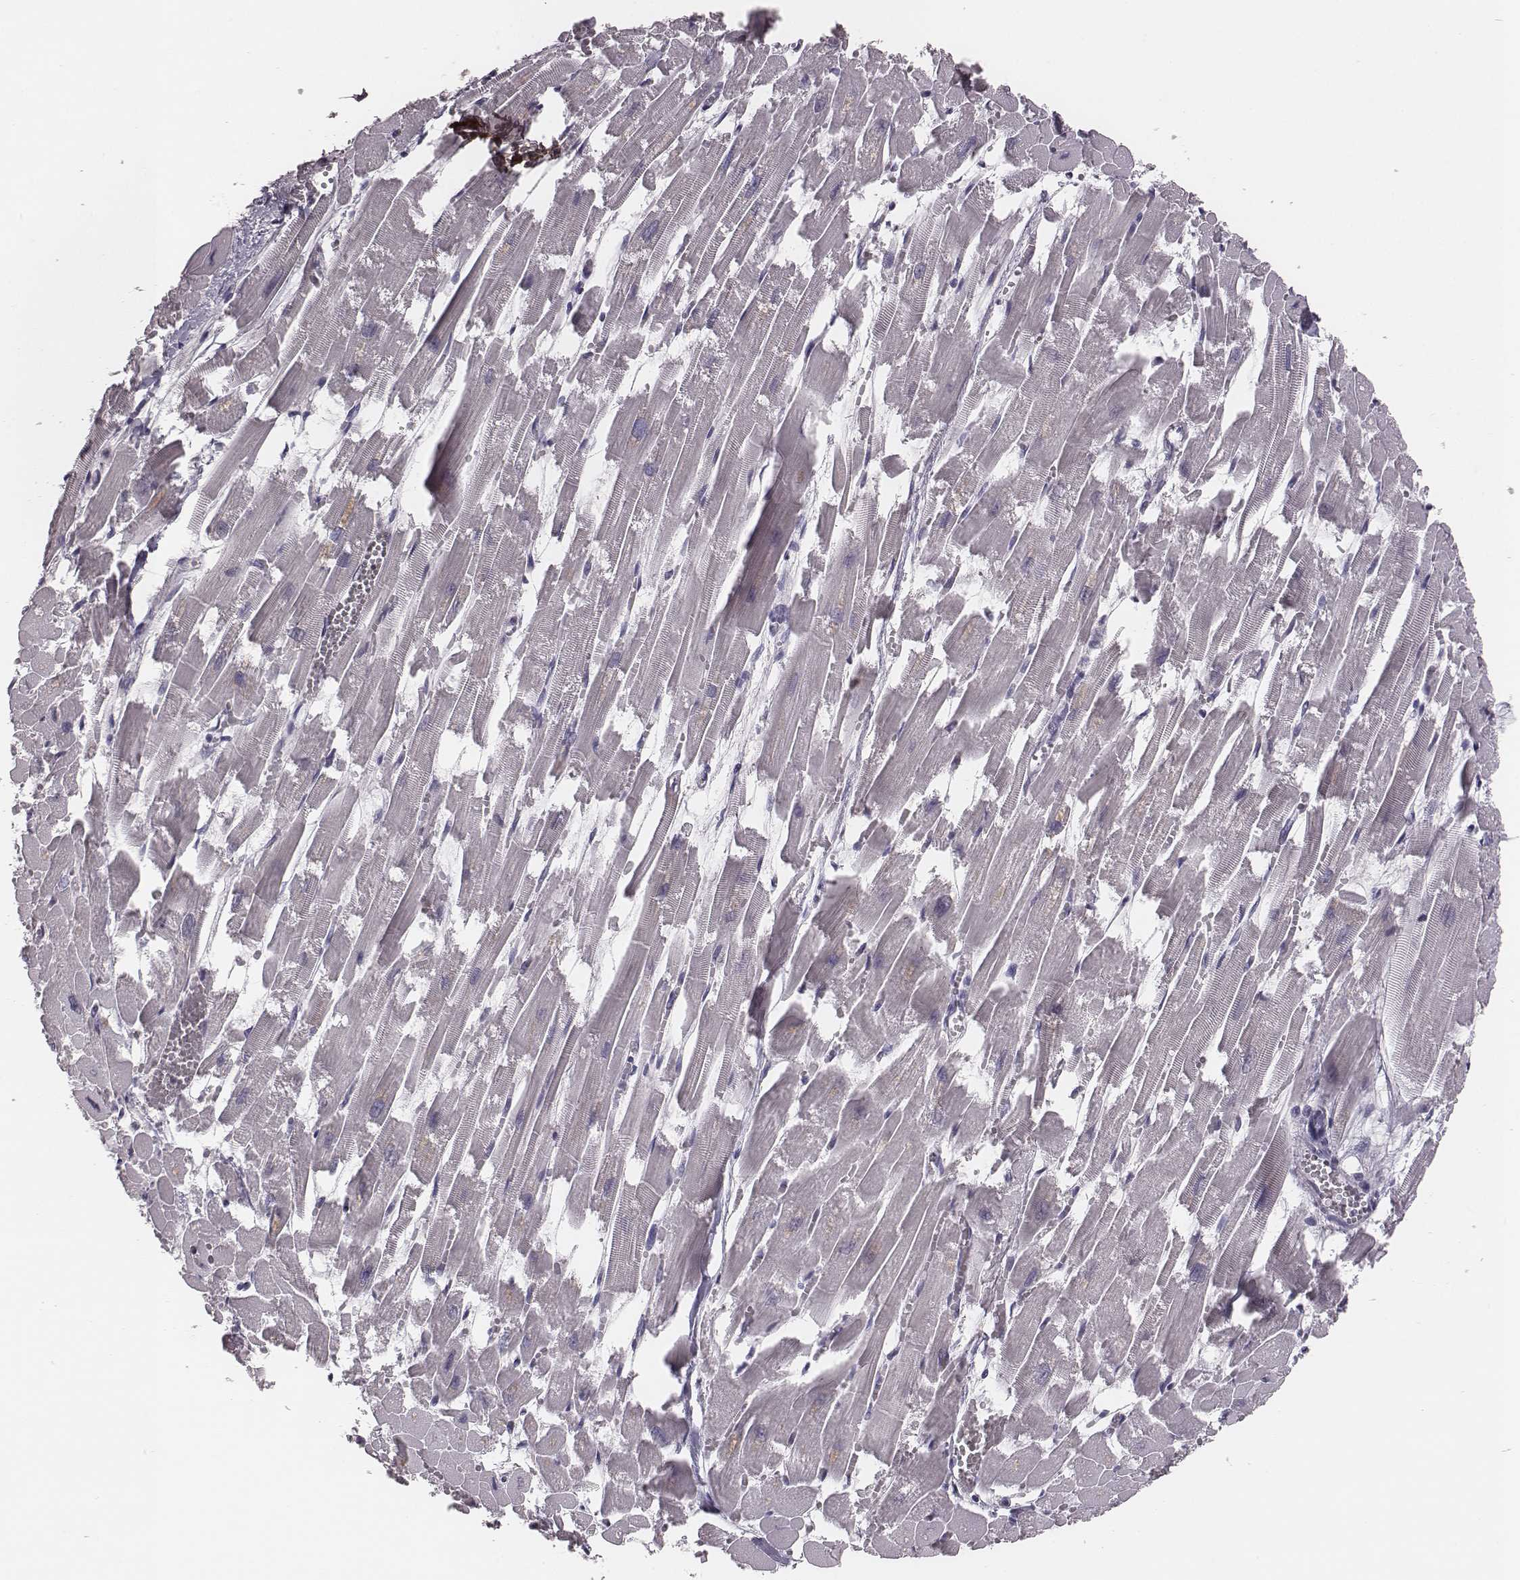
{"staining": {"intensity": "negative", "quantity": "none", "location": "none"}, "tissue": "heart muscle", "cell_type": "Cardiomyocytes", "image_type": "normal", "snomed": [{"axis": "morphology", "description": "Normal tissue, NOS"}, {"axis": "topography", "description": "Heart"}], "caption": "Normal heart muscle was stained to show a protein in brown. There is no significant expression in cardiomyocytes.", "gene": "CSHL1", "patient": {"sex": "female", "age": 52}}